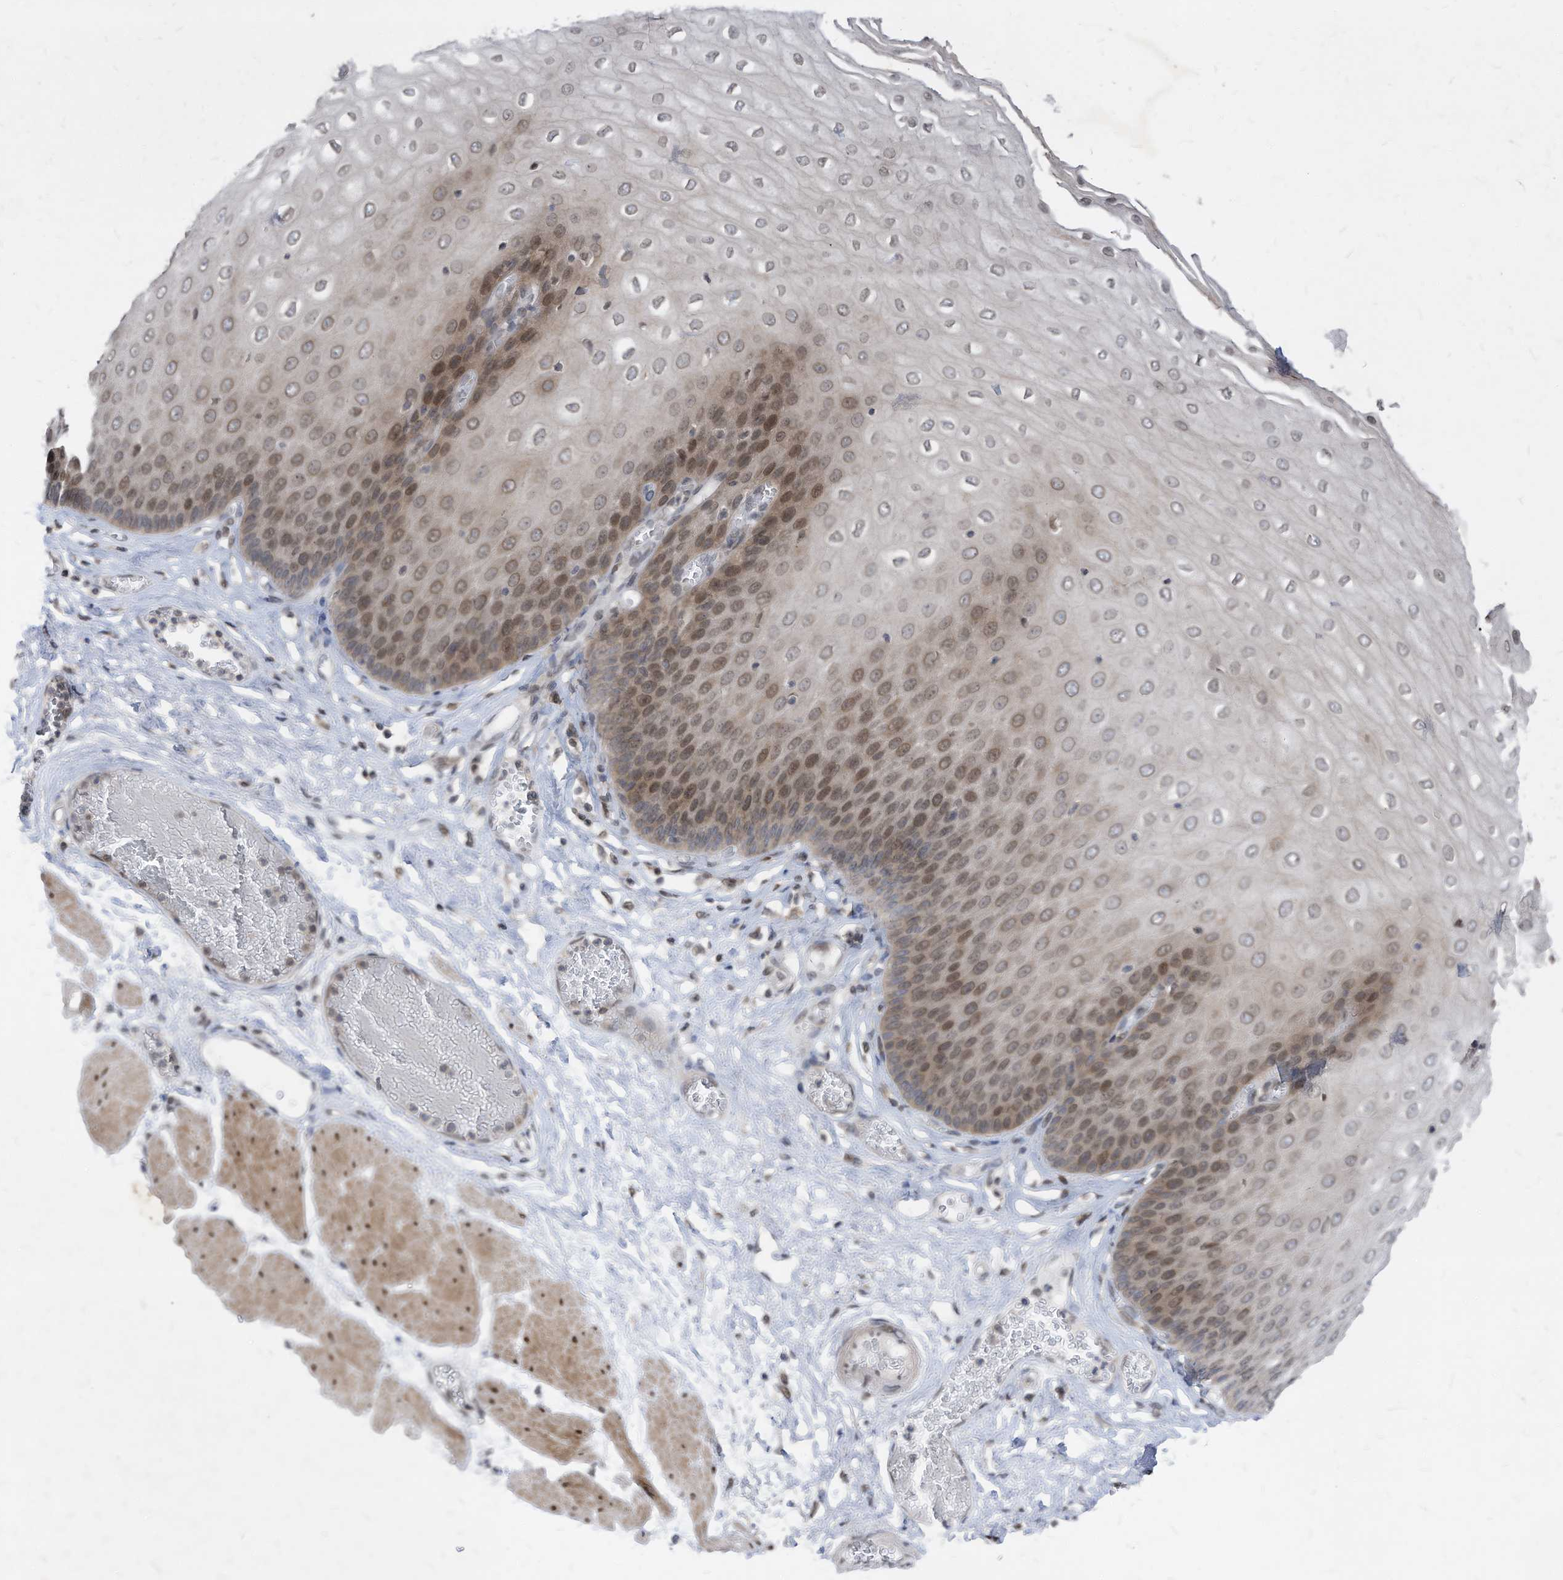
{"staining": {"intensity": "moderate", "quantity": "25%-75%", "location": "cytoplasmic/membranous,nuclear"}, "tissue": "esophagus", "cell_type": "Squamous epithelial cells", "image_type": "normal", "snomed": [{"axis": "morphology", "description": "Normal tissue, NOS"}, {"axis": "topography", "description": "Esophagus"}], "caption": "High-magnification brightfield microscopy of normal esophagus stained with DAB (brown) and counterstained with hematoxylin (blue). squamous epithelial cells exhibit moderate cytoplasmic/membranous,nuclear positivity is seen in about25%-75% of cells. Using DAB (3,3'-diaminobenzidine) (brown) and hematoxylin (blue) stains, captured at high magnification using brightfield microscopy.", "gene": "KPNB1", "patient": {"sex": "male", "age": 60}}